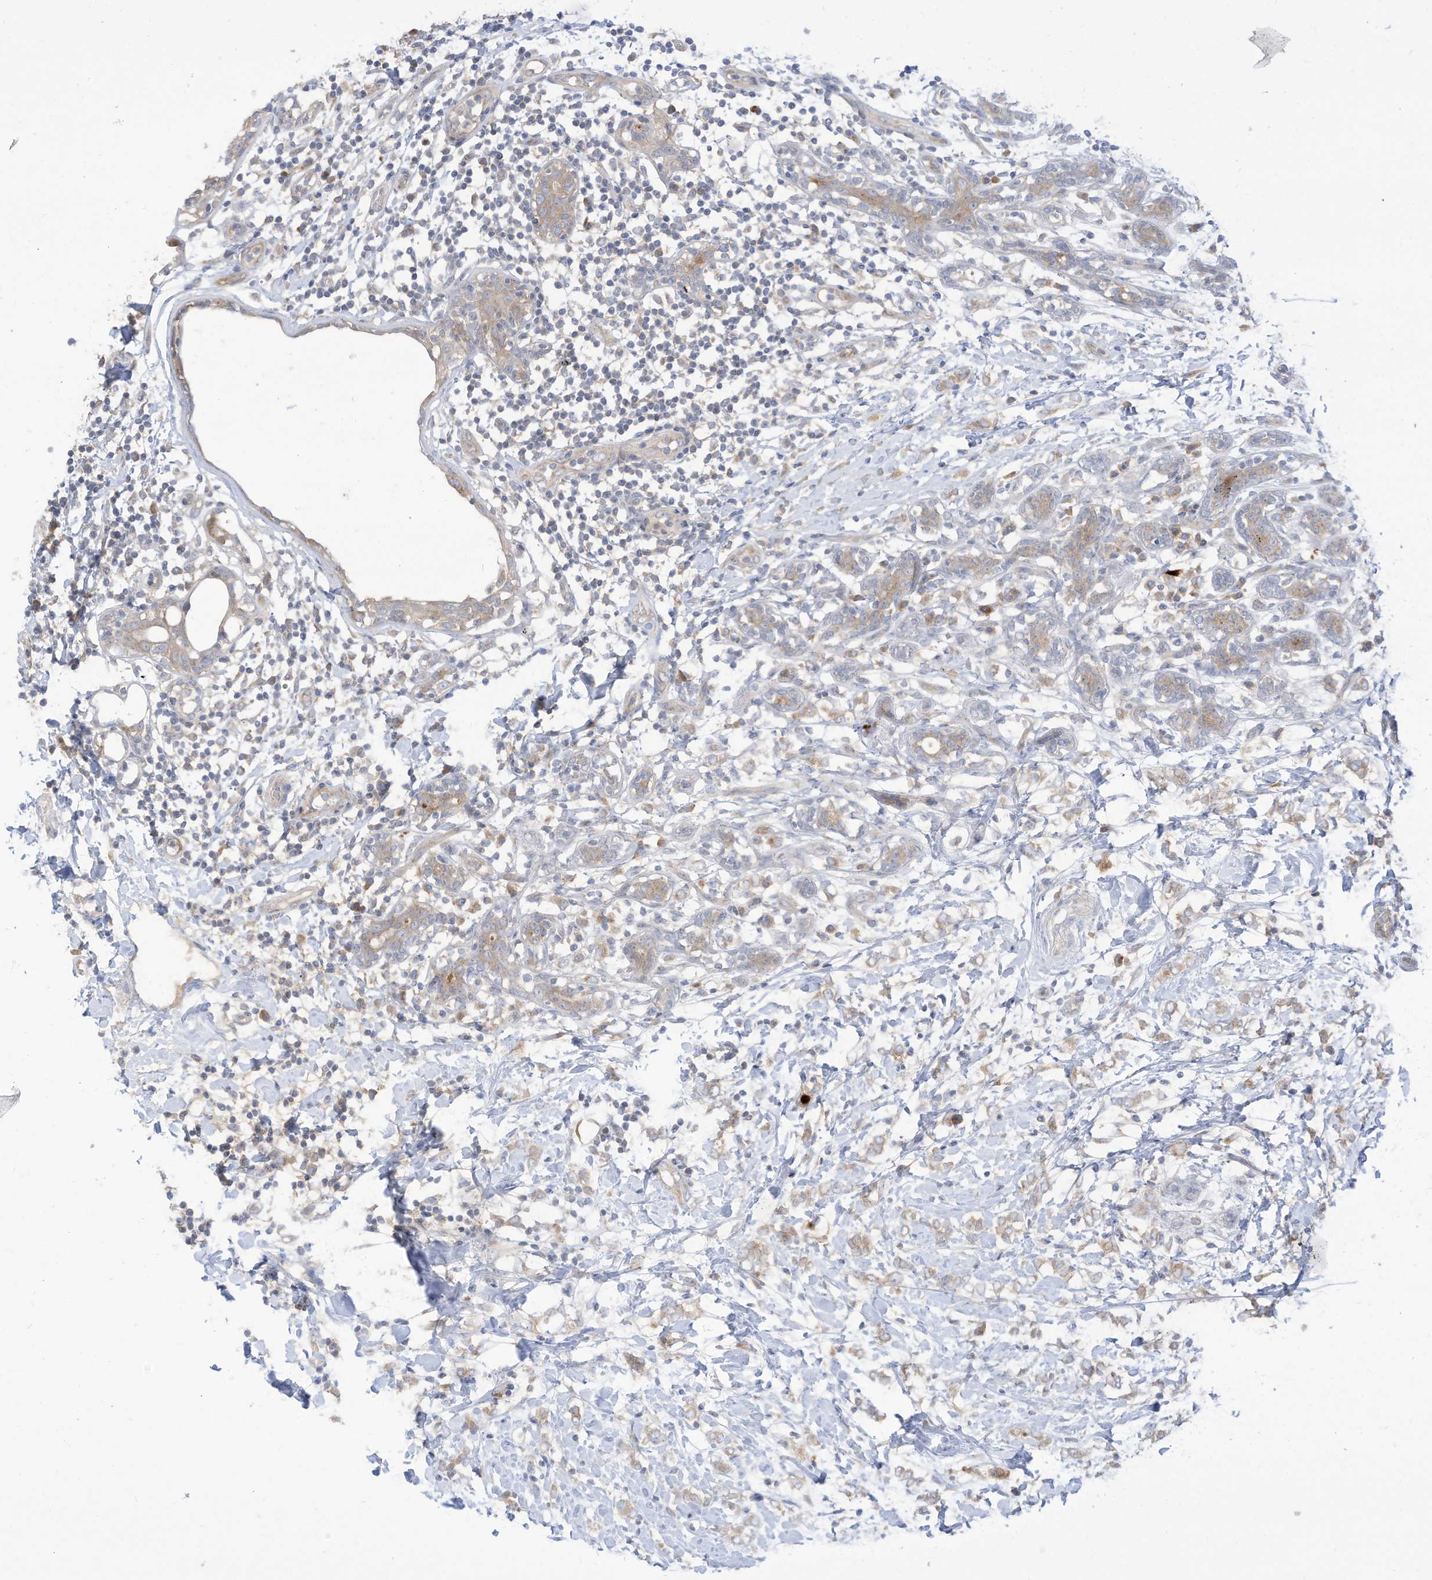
{"staining": {"intensity": "weak", "quantity": "<25%", "location": "cytoplasmic/membranous"}, "tissue": "breast cancer", "cell_type": "Tumor cells", "image_type": "cancer", "snomed": [{"axis": "morphology", "description": "Normal tissue, NOS"}, {"axis": "morphology", "description": "Lobular carcinoma"}, {"axis": "topography", "description": "Breast"}], "caption": "Tumor cells show no significant expression in breast lobular carcinoma.", "gene": "LRRN2", "patient": {"sex": "female", "age": 47}}